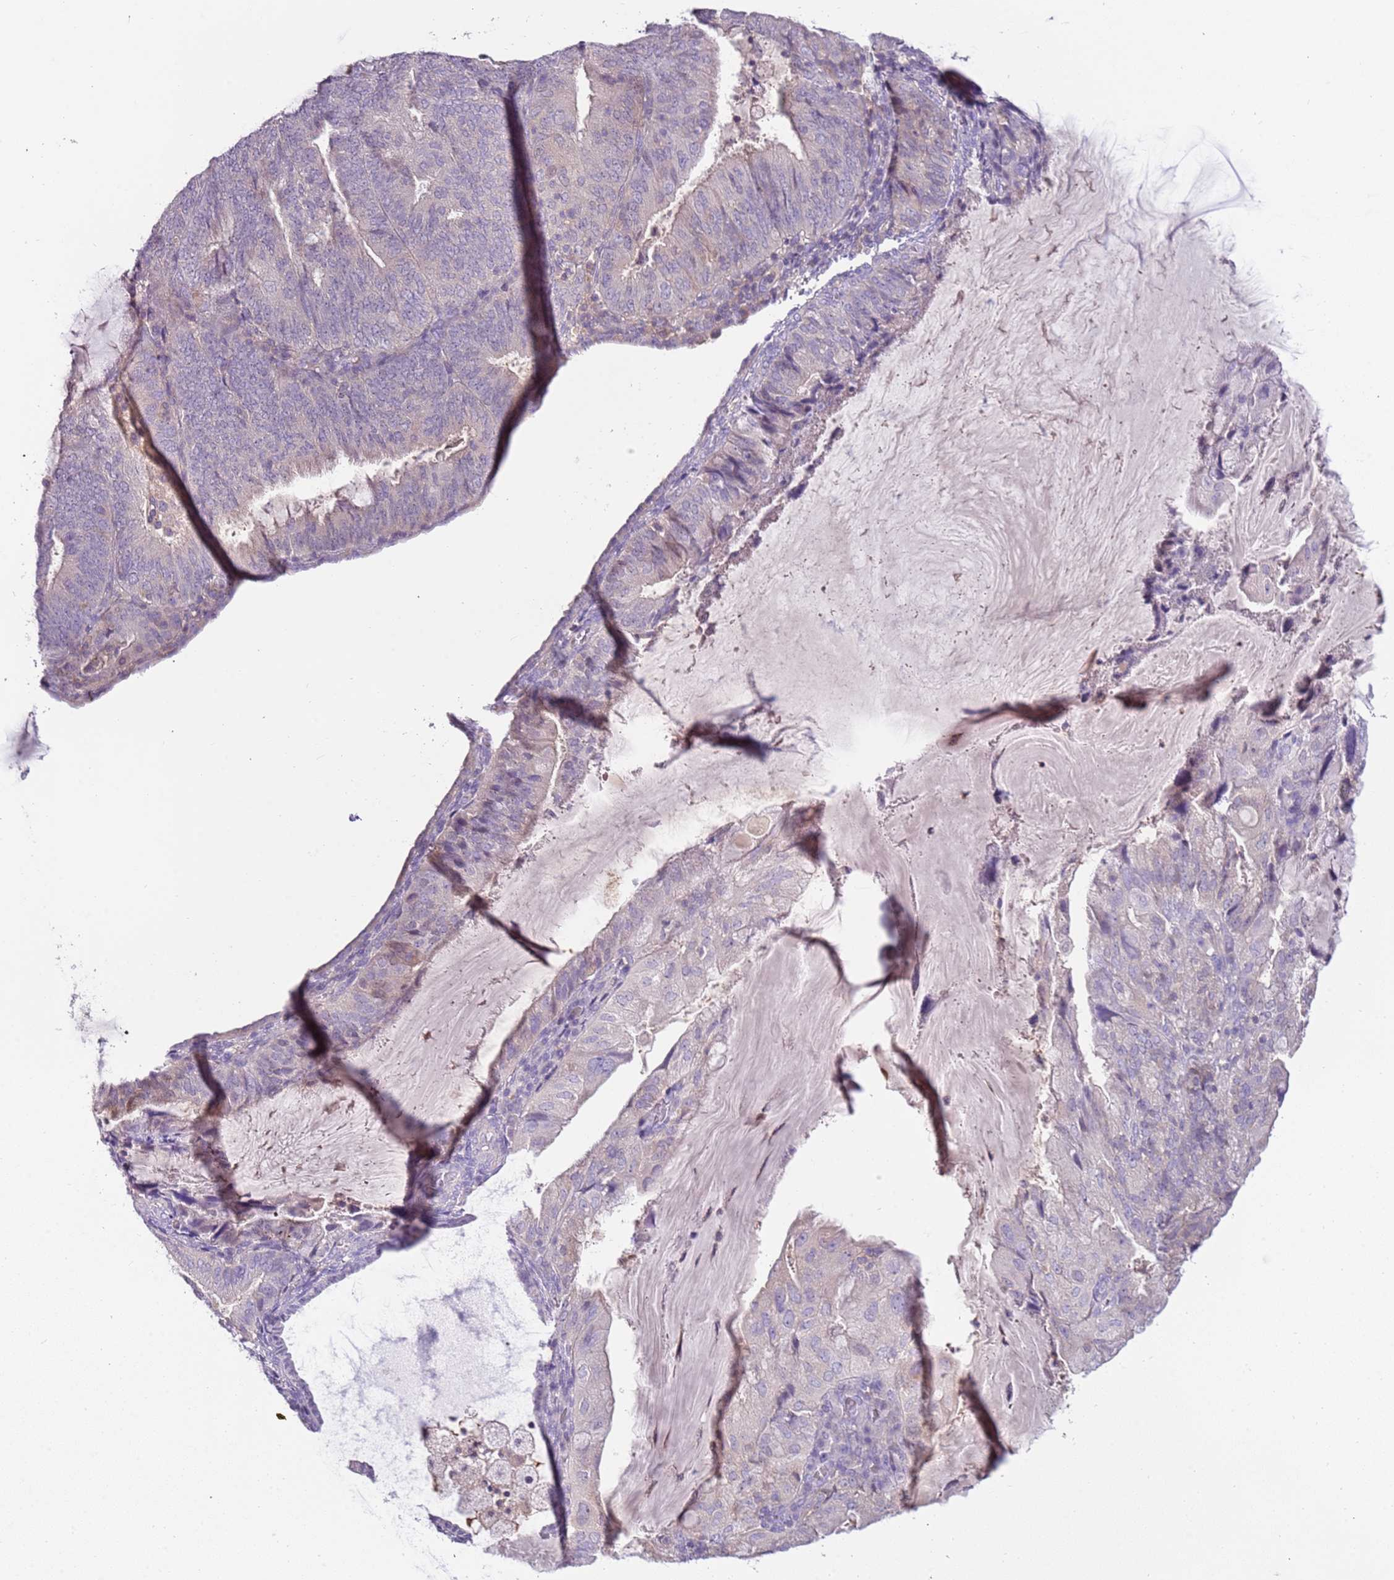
{"staining": {"intensity": "negative", "quantity": "none", "location": "none"}, "tissue": "endometrial cancer", "cell_type": "Tumor cells", "image_type": "cancer", "snomed": [{"axis": "morphology", "description": "Adenocarcinoma, NOS"}, {"axis": "topography", "description": "Endometrium"}], "caption": "The histopathology image exhibits no significant expression in tumor cells of adenocarcinoma (endometrial).", "gene": "ARHGAP5", "patient": {"sex": "female", "age": 81}}